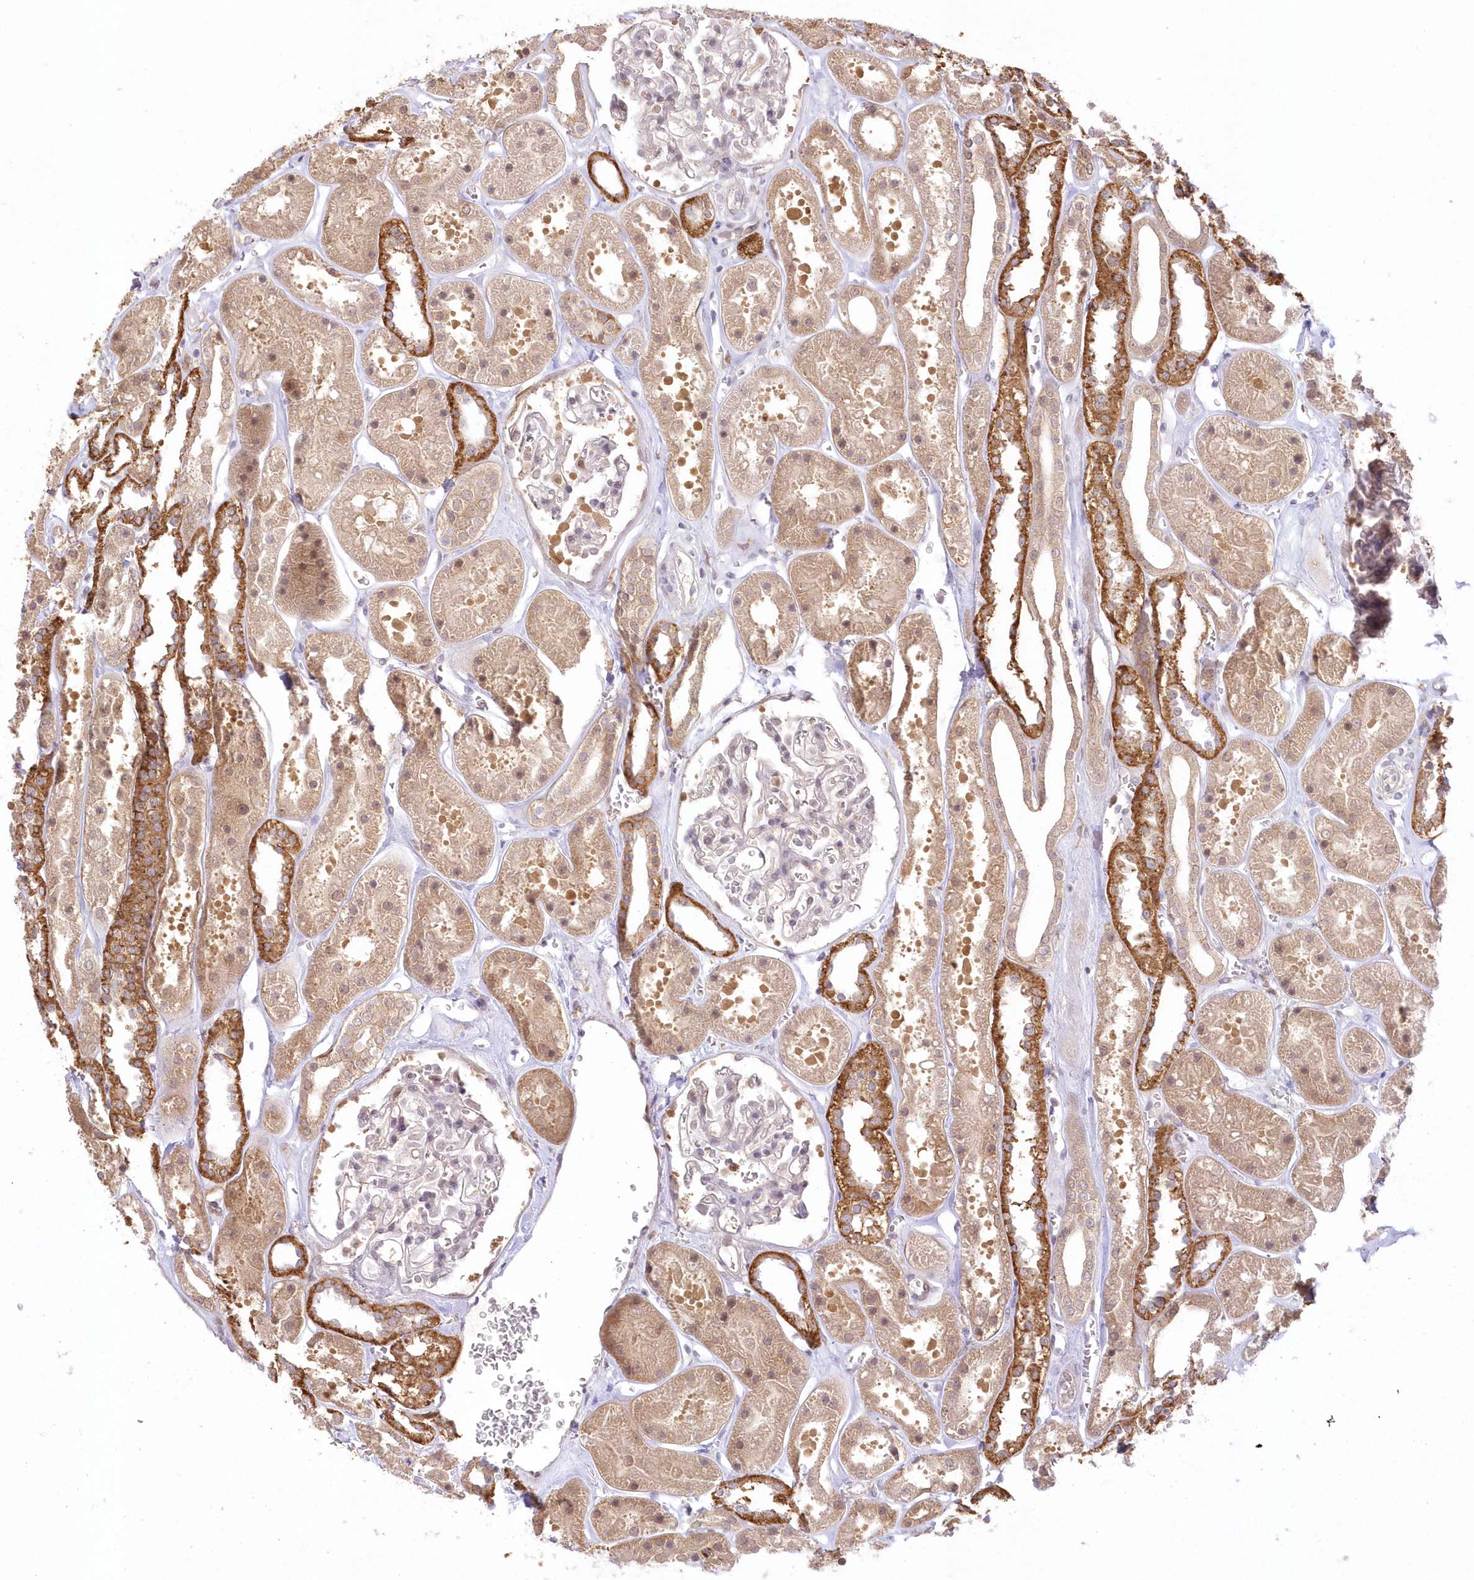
{"staining": {"intensity": "negative", "quantity": "none", "location": "none"}, "tissue": "kidney", "cell_type": "Cells in glomeruli", "image_type": "normal", "snomed": [{"axis": "morphology", "description": "Normal tissue, NOS"}, {"axis": "topography", "description": "Kidney"}], "caption": "A photomicrograph of human kidney is negative for staining in cells in glomeruli. (DAB (3,3'-diaminobenzidine) immunohistochemistry visualized using brightfield microscopy, high magnification).", "gene": "RNPEP", "patient": {"sex": "female", "age": 41}}